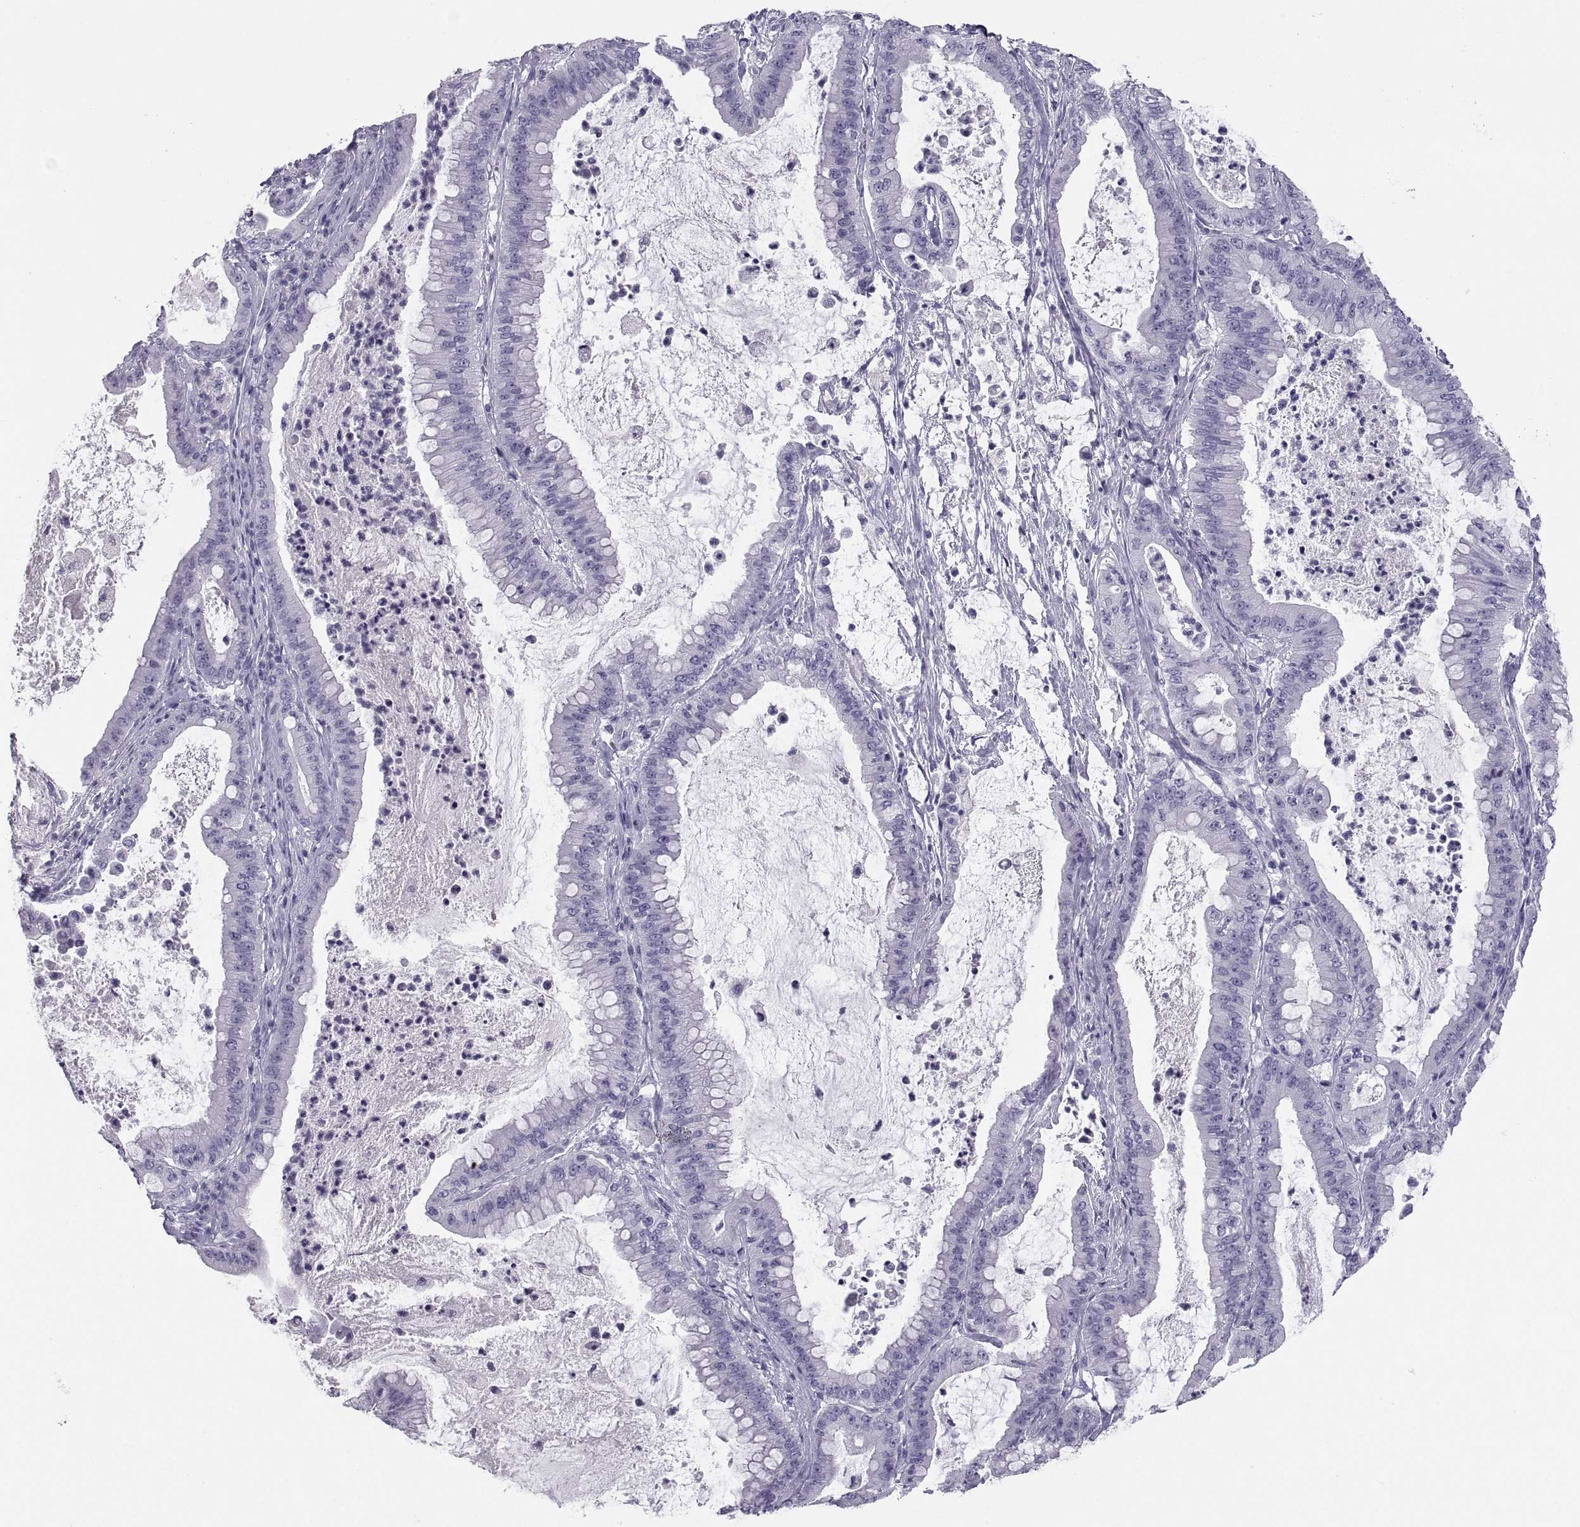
{"staining": {"intensity": "negative", "quantity": "none", "location": "none"}, "tissue": "pancreatic cancer", "cell_type": "Tumor cells", "image_type": "cancer", "snomed": [{"axis": "morphology", "description": "Adenocarcinoma, NOS"}, {"axis": "topography", "description": "Pancreas"}], "caption": "Pancreatic adenocarcinoma was stained to show a protein in brown. There is no significant positivity in tumor cells.", "gene": "PCSK1N", "patient": {"sex": "male", "age": 71}}